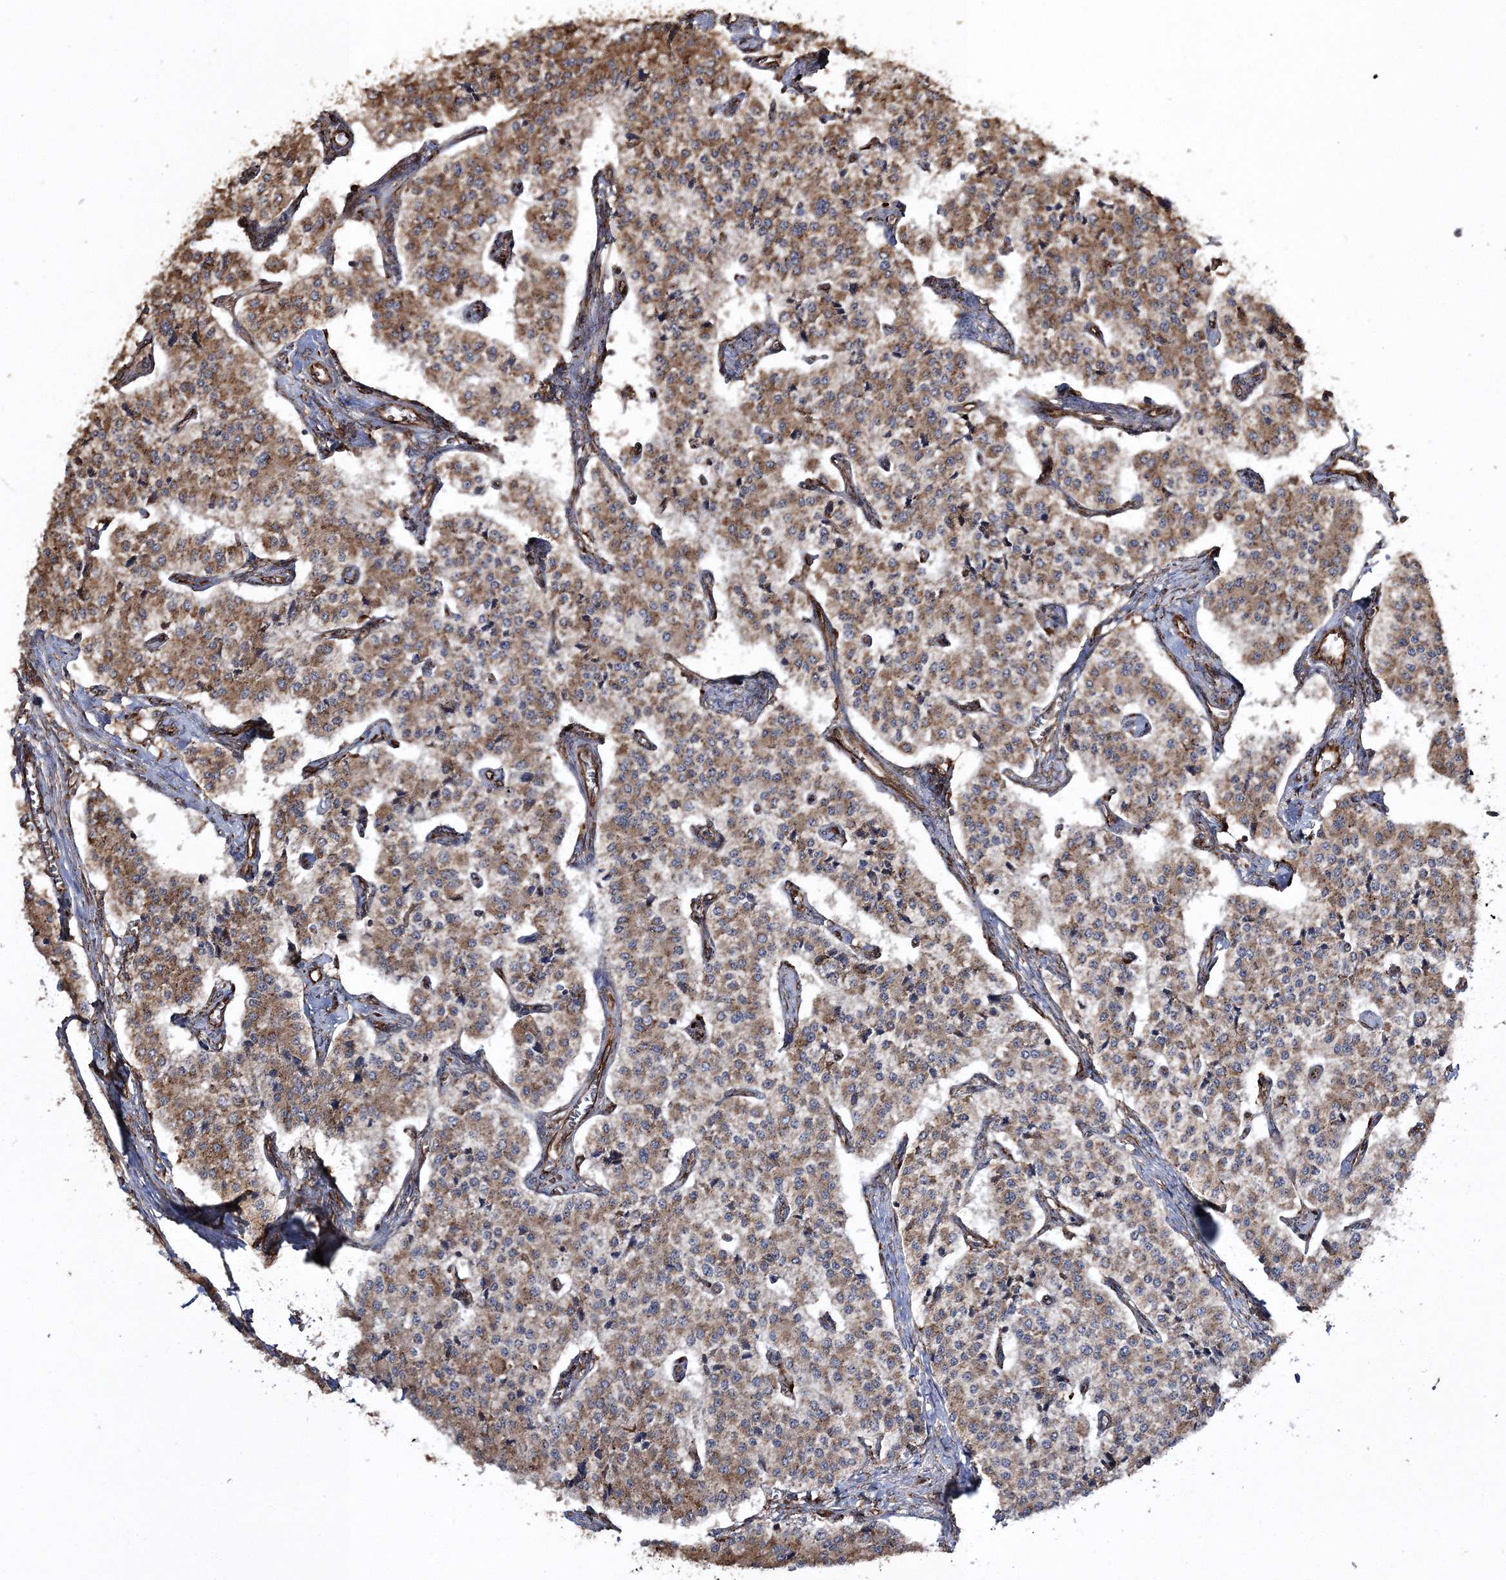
{"staining": {"intensity": "moderate", "quantity": ">75%", "location": "cytoplasmic/membranous"}, "tissue": "carcinoid", "cell_type": "Tumor cells", "image_type": "cancer", "snomed": [{"axis": "morphology", "description": "Carcinoid, malignant, NOS"}, {"axis": "topography", "description": "Colon"}], "caption": "Immunohistochemical staining of carcinoid shows moderate cytoplasmic/membranous protein expression in about >75% of tumor cells. The staining was performed using DAB, with brown indicating positive protein expression. Nuclei are stained blue with hematoxylin.", "gene": "SCRN3", "patient": {"sex": "female", "age": 52}}